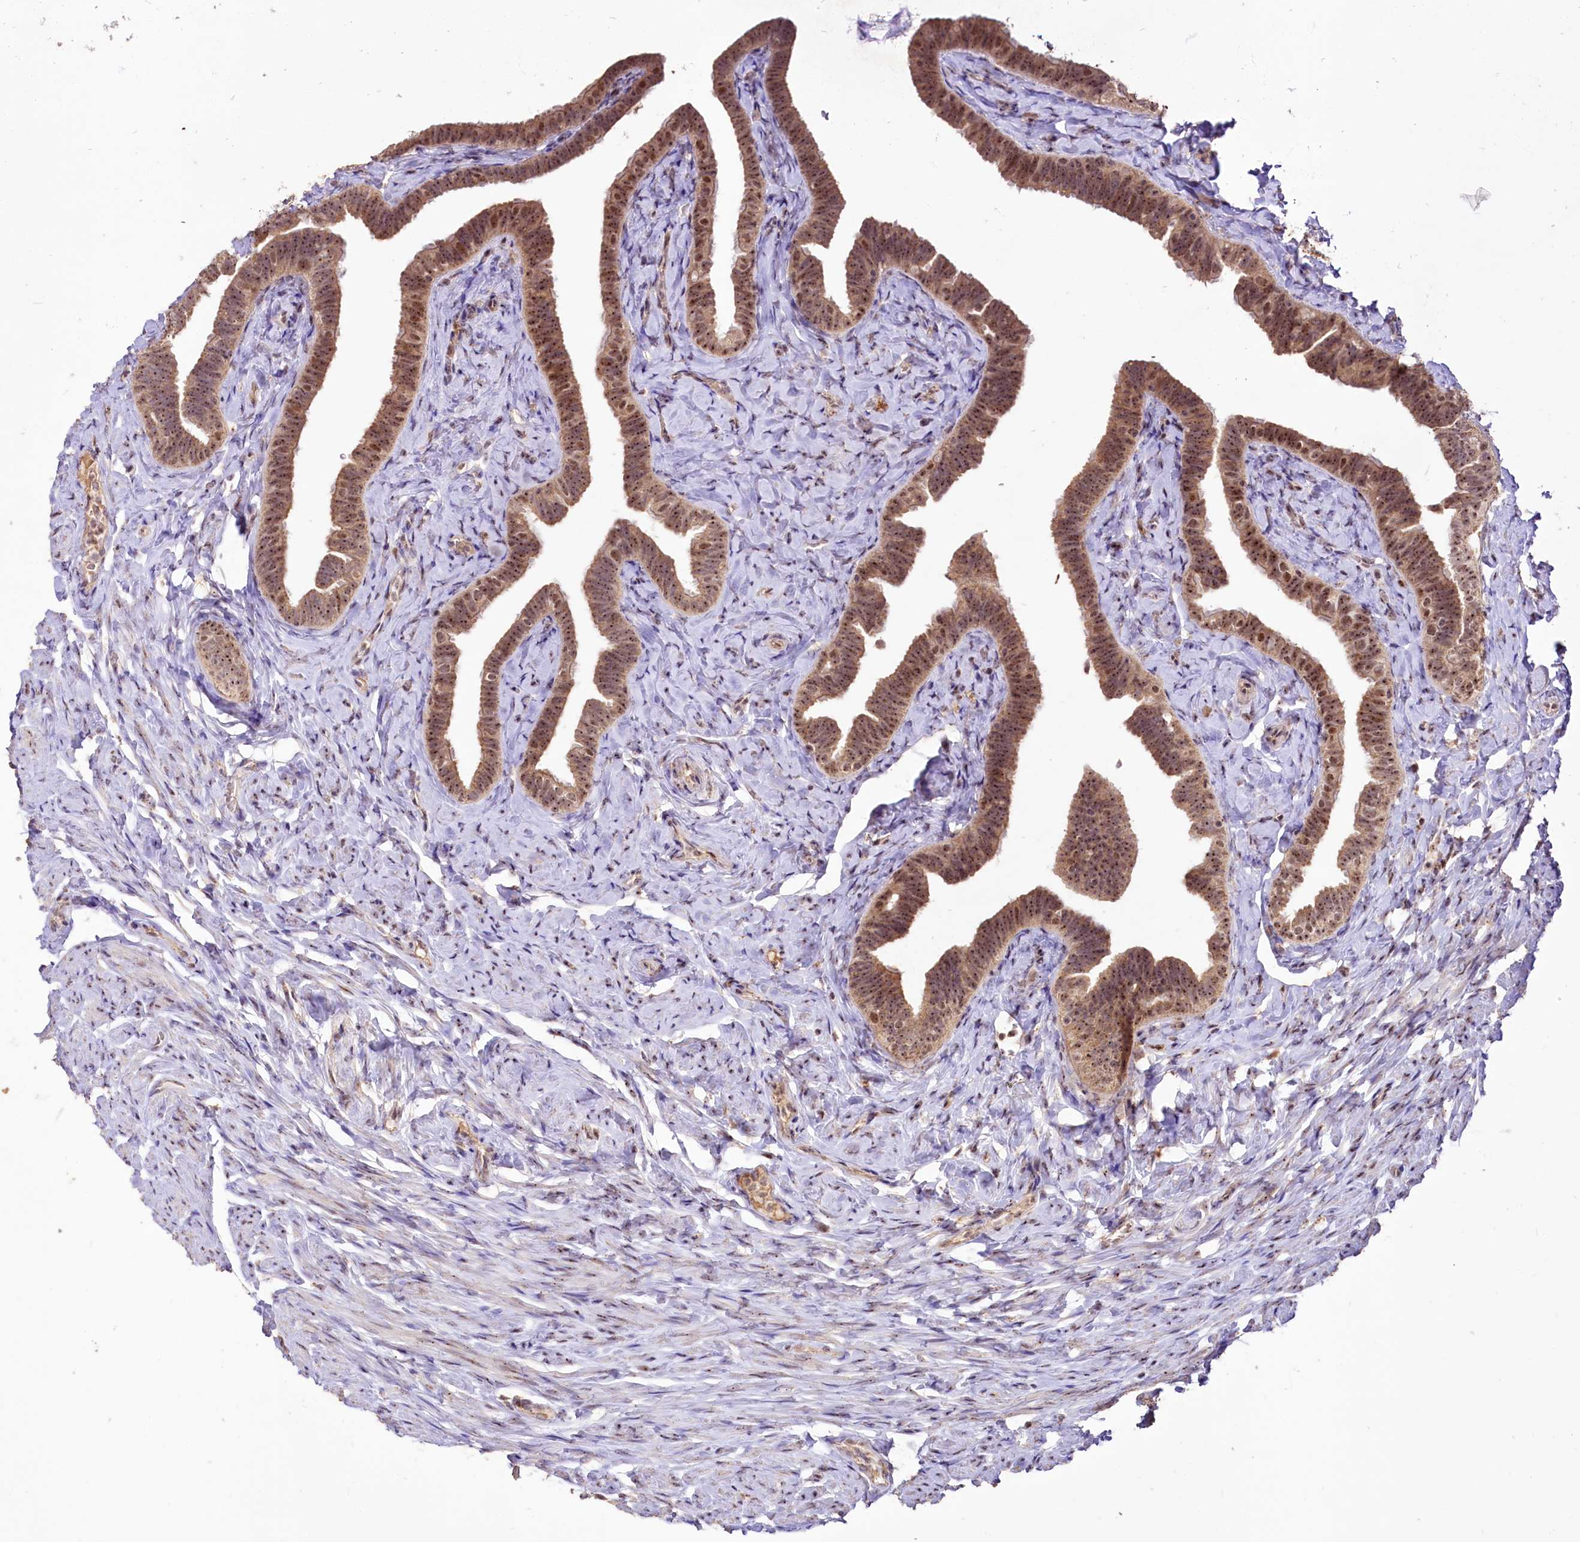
{"staining": {"intensity": "moderate", "quantity": ">75%", "location": "cytoplasmic/membranous,nuclear"}, "tissue": "fallopian tube", "cell_type": "Glandular cells", "image_type": "normal", "snomed": [{"axis": "morphology", "description": "Normal tissue, NOS"}, {"axis": "topography", "description": "Fallopian tube"}], "caption": "Immunohistochemistry (IHC) (DAB) staining of normal human fallopian tube displays moderate cytoplasmic/membranous,nuclear protein positivity in approximately >75% of glandular cells. The protein is shown in brown color, while the nuclei are stained blue.", "gene": "RRP8", "patient": {"sex": "female", "age": 39}}